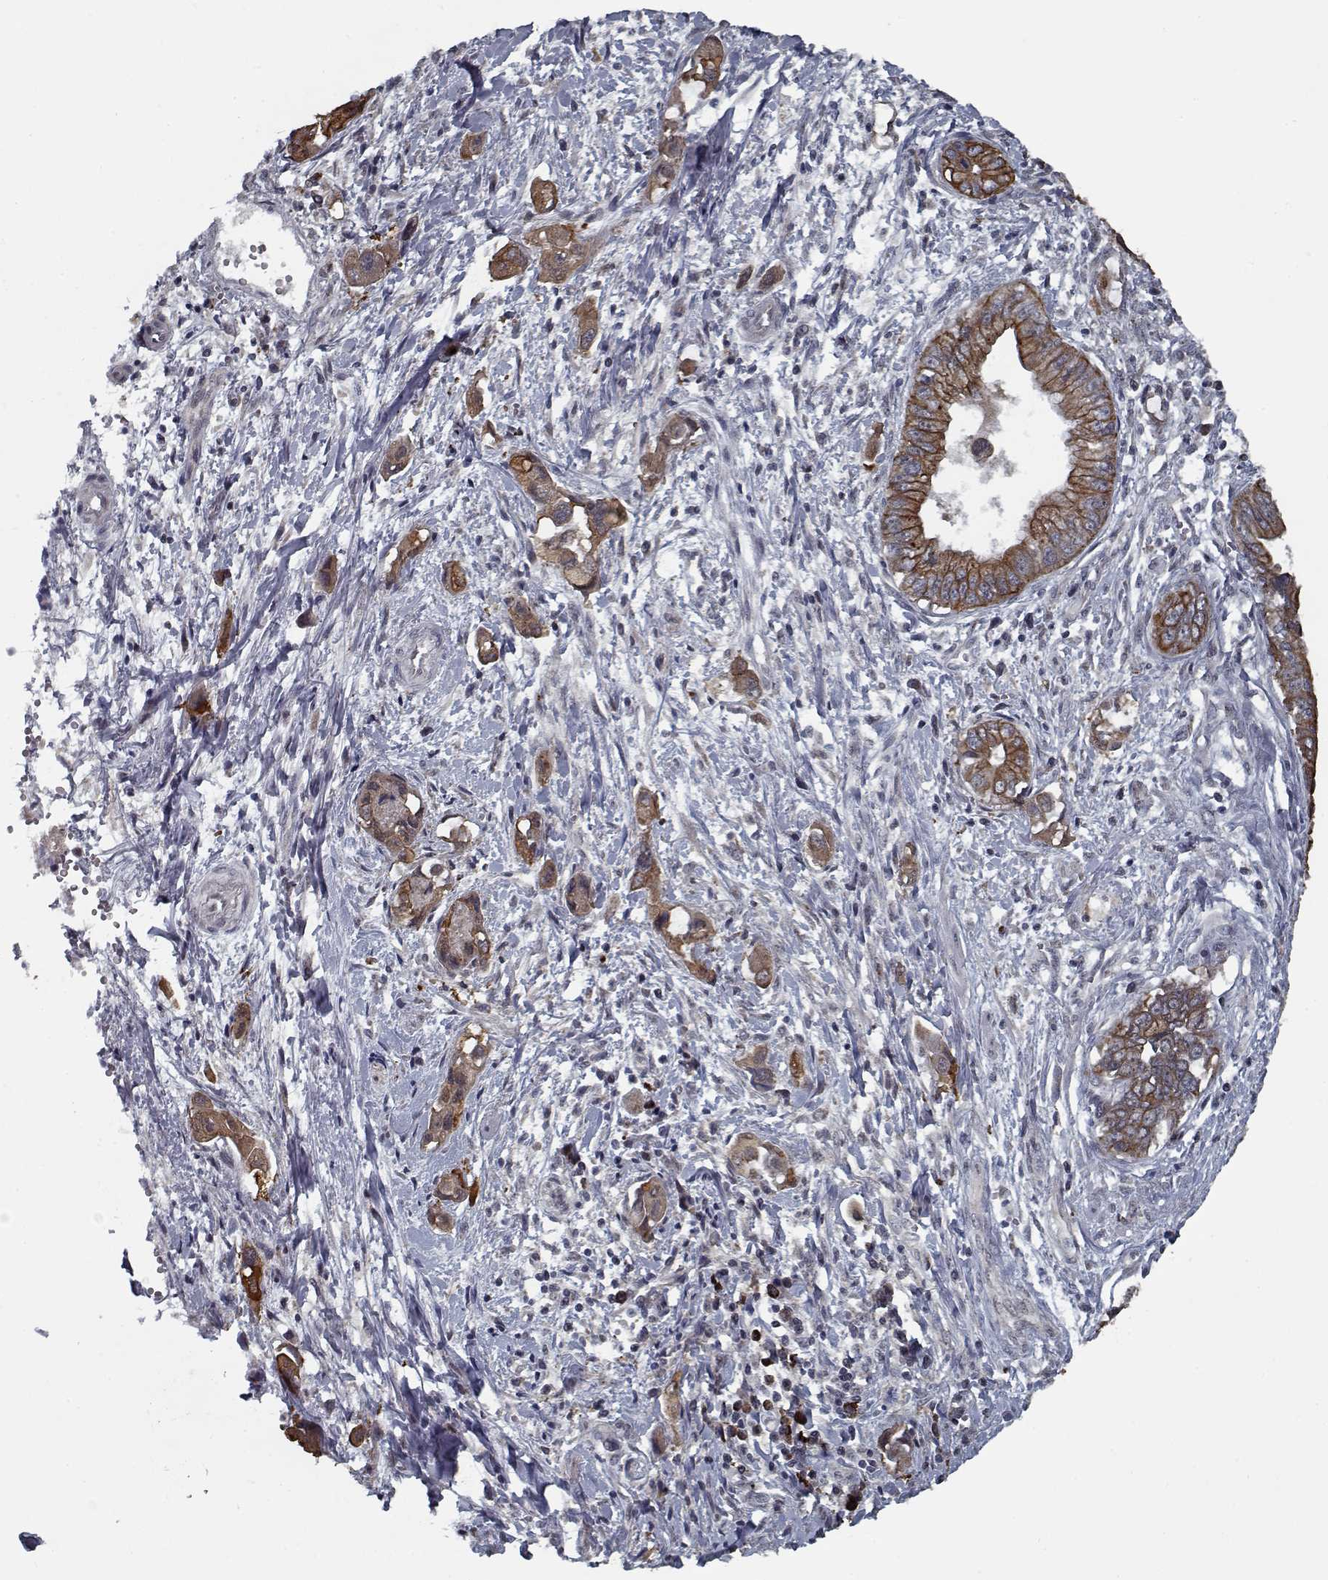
{"staining": {"intensity": "strong", "quantity": ">75%", "location": "cytoplasmic/membranous"}, "tissue": "pancreatic cancer", "cell_type": "Tumor cells", "image_type": "cancer", "snomed": [{"axis": "morphology", "description": "Adenocarcinoma, NOS"}, {"axis": "topography", "description": "Pancreas"}], "caption": "Pancreatic cancer (adenocarcinoma) was stained to show a protein in brown. There is high levels of strong cytoplasmic/membranous staining in approximately >75% of tumor cells.", "gene": "NLK", "patient": {"sex": "male", "age": 60}}